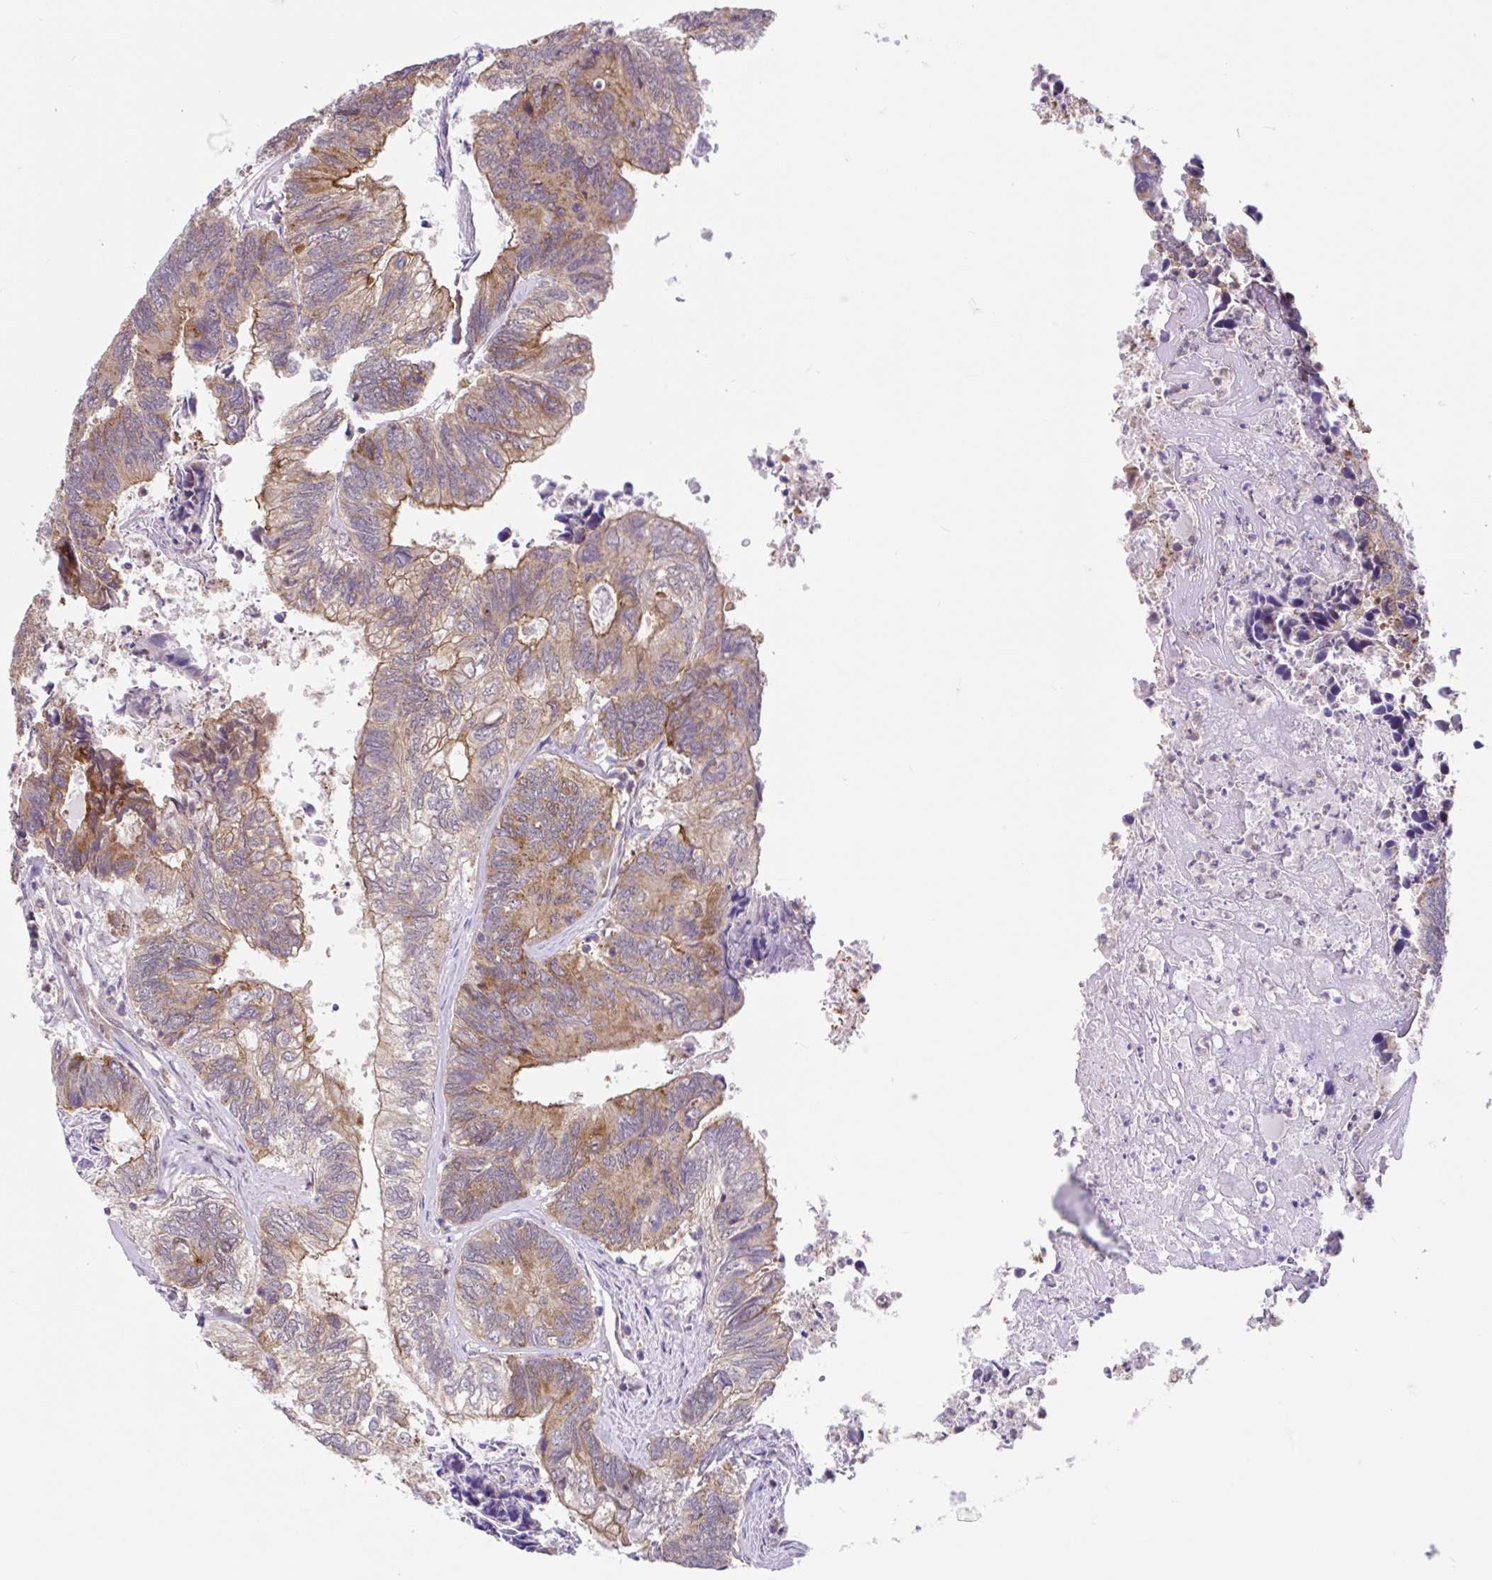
{"staining": {"intensity": "moderate", "quantity": ">75%", "location": "cytoplasmic/membranous"}, "tissue": "colorectal cancer", "cell_type": "Tumor cells", "image_type": "cancer", "snomed": [{"axis": "morphology", "description": "Adenocarcinoma, NOS"}, {"axis": "topography", "description": "Colon"}], "caption": "The histopathology image exhibits immunohistochemical staining of colorectal adenocarcinoma. There is moderate cytoplasmic/membranous staining is appreciated in about >75% of tumor cells.", "gene": "RALBP1", "patient": {"sex": "female", "age": 67}}